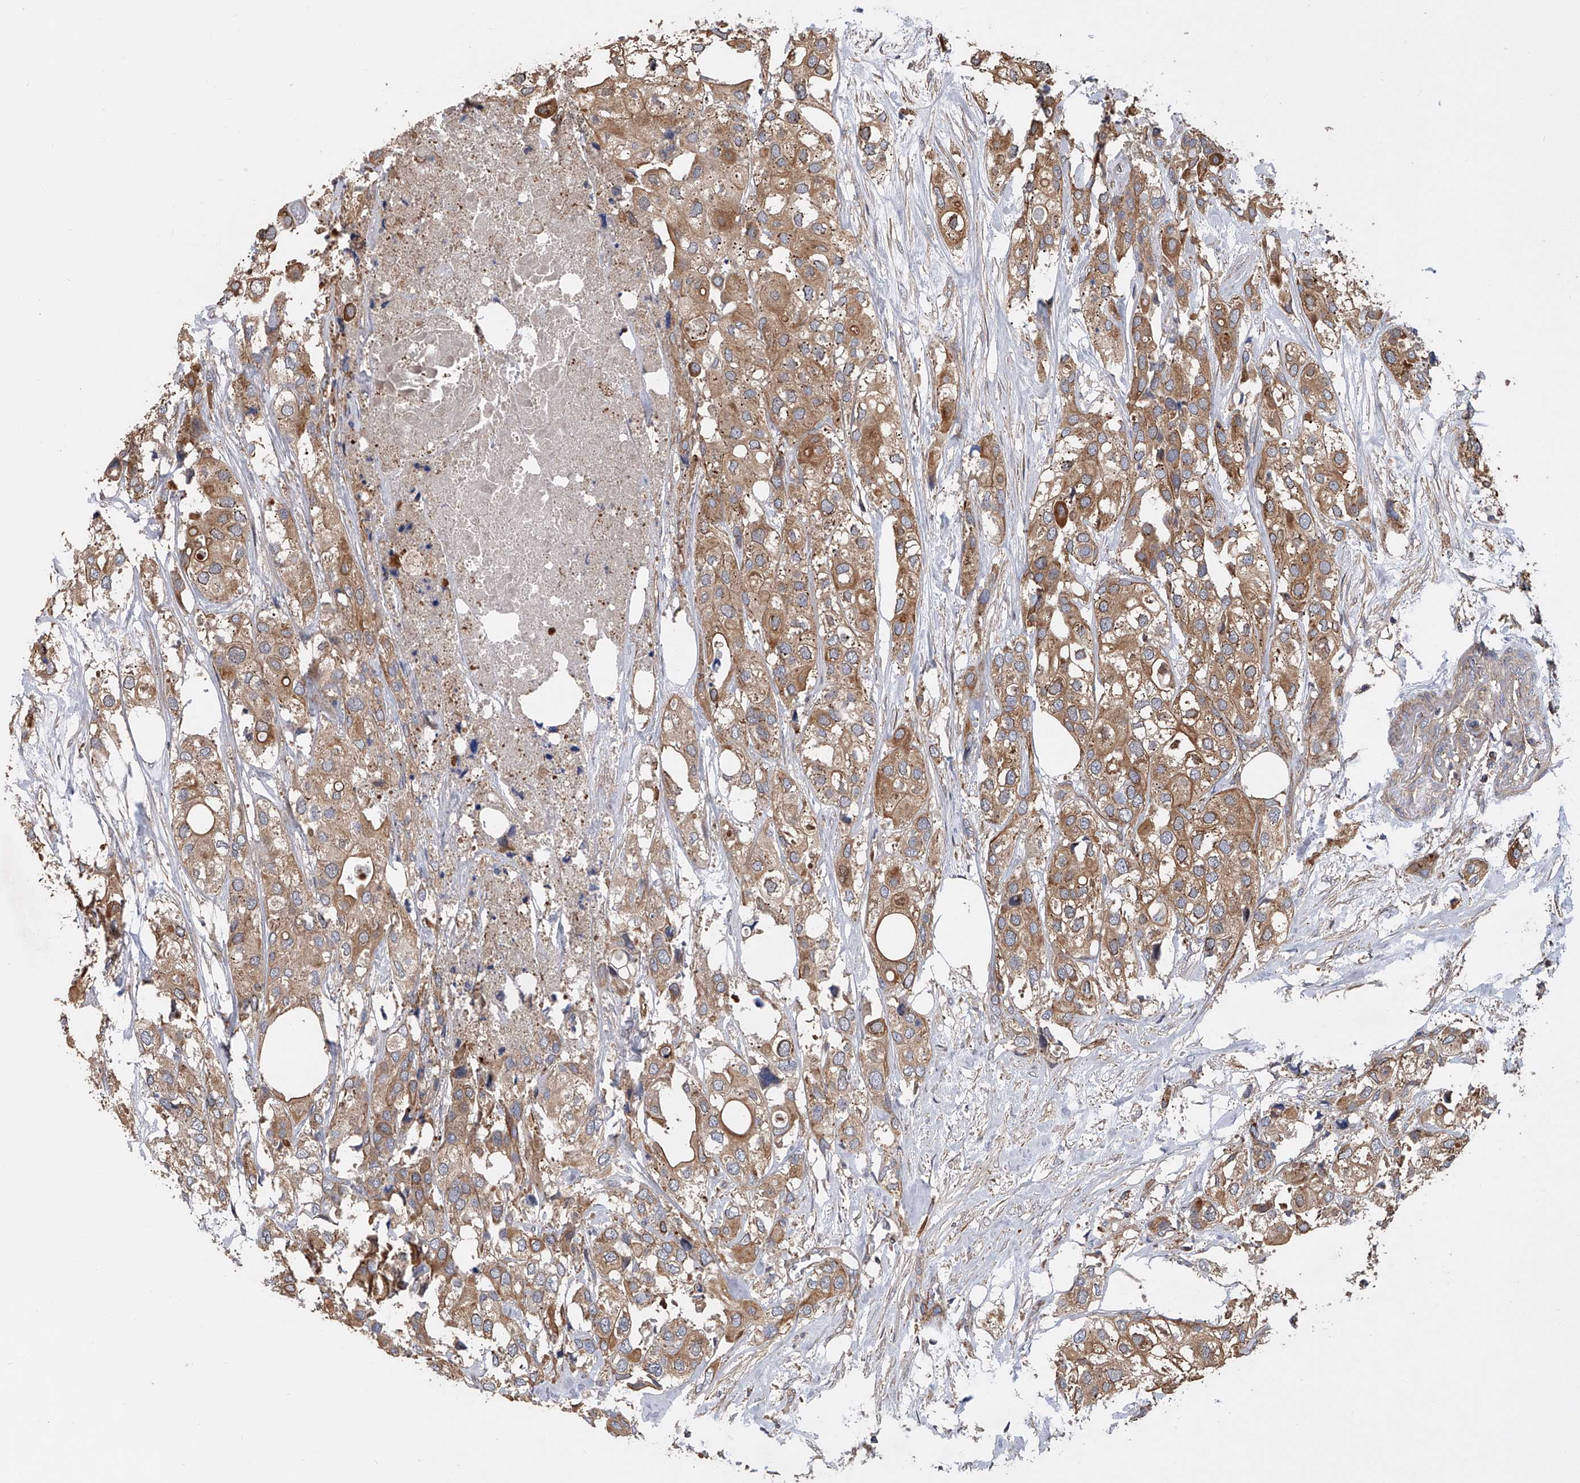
{"staining": {"intensity": "moderate", "quantity": ">75%", "location": "cytoplasmic/membranous"}, "tissue": "urothelial cancer", "cell_type": "Tumor cells", "image_type": "cancer", "snomed": [{"axis": "morphology", "description": "Urothelial carcinoma, High grade"}, {"axis": "topography", "description": "Urinary bladder"}], "caption": "High-grade urothelial carcinoma stained with IHC shows moderate cytoplasmic/membranous staining in about >75% of tumor cells.", "gene": "USP47", "patient": {"sex": "male", "age": 64}}